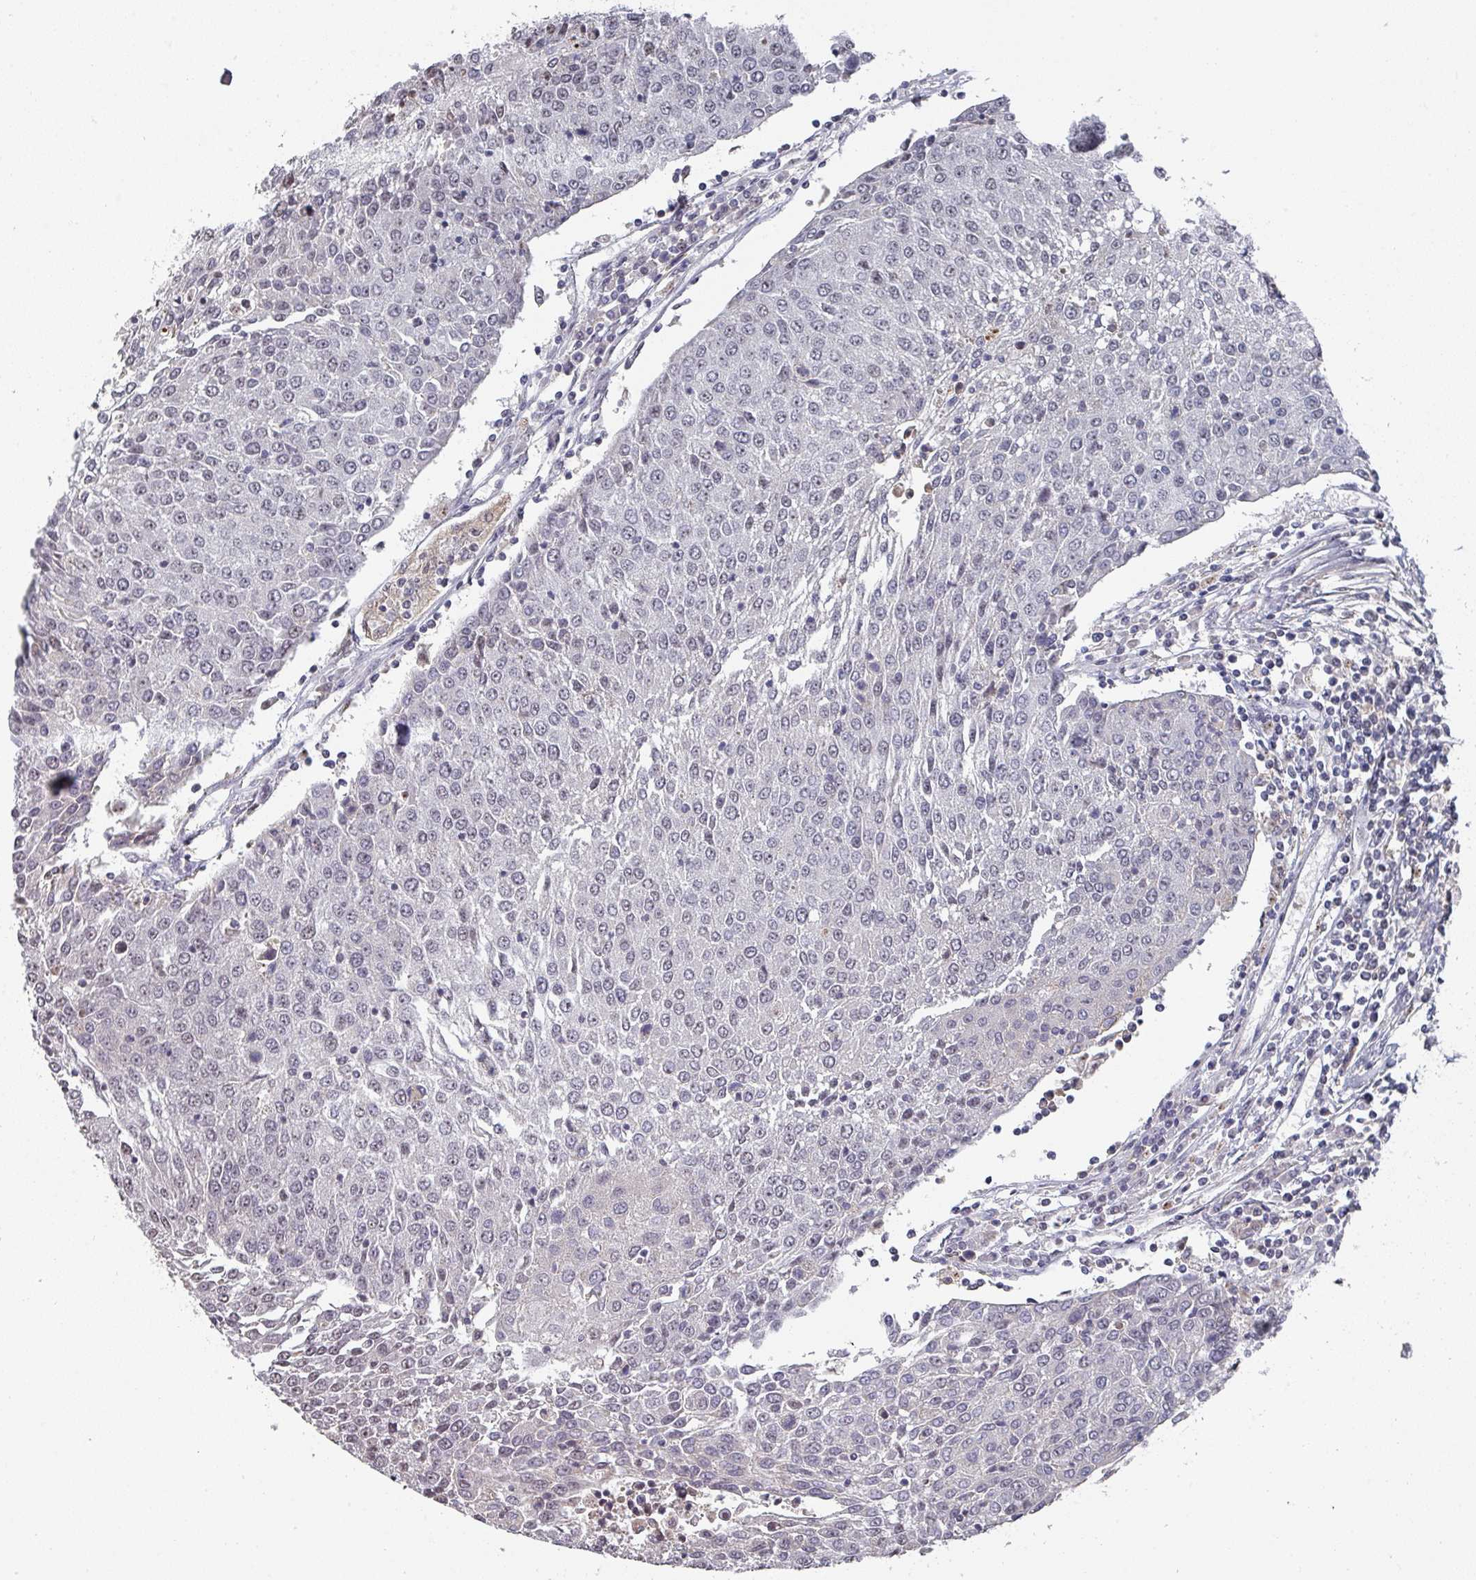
{"staining": {"intensity": "negative", "quantity": "none", "location": "none"}, "tissue": "urothelial cancer", "cell_type": "Tumor cells", "image_type": "cancer", "snomed": [{"axis": "morphology", "description": "Urothelial carcinoma, High grade"}, {"axis": "topography", "description": "Urinary bladder"}], "caption": "Urothelial cancer stained for a protein using immunohistochemistry demonstrates no staining tumor cells.", "gene": "ZNF654", "patient": {"sex": "female", "age": 85}}